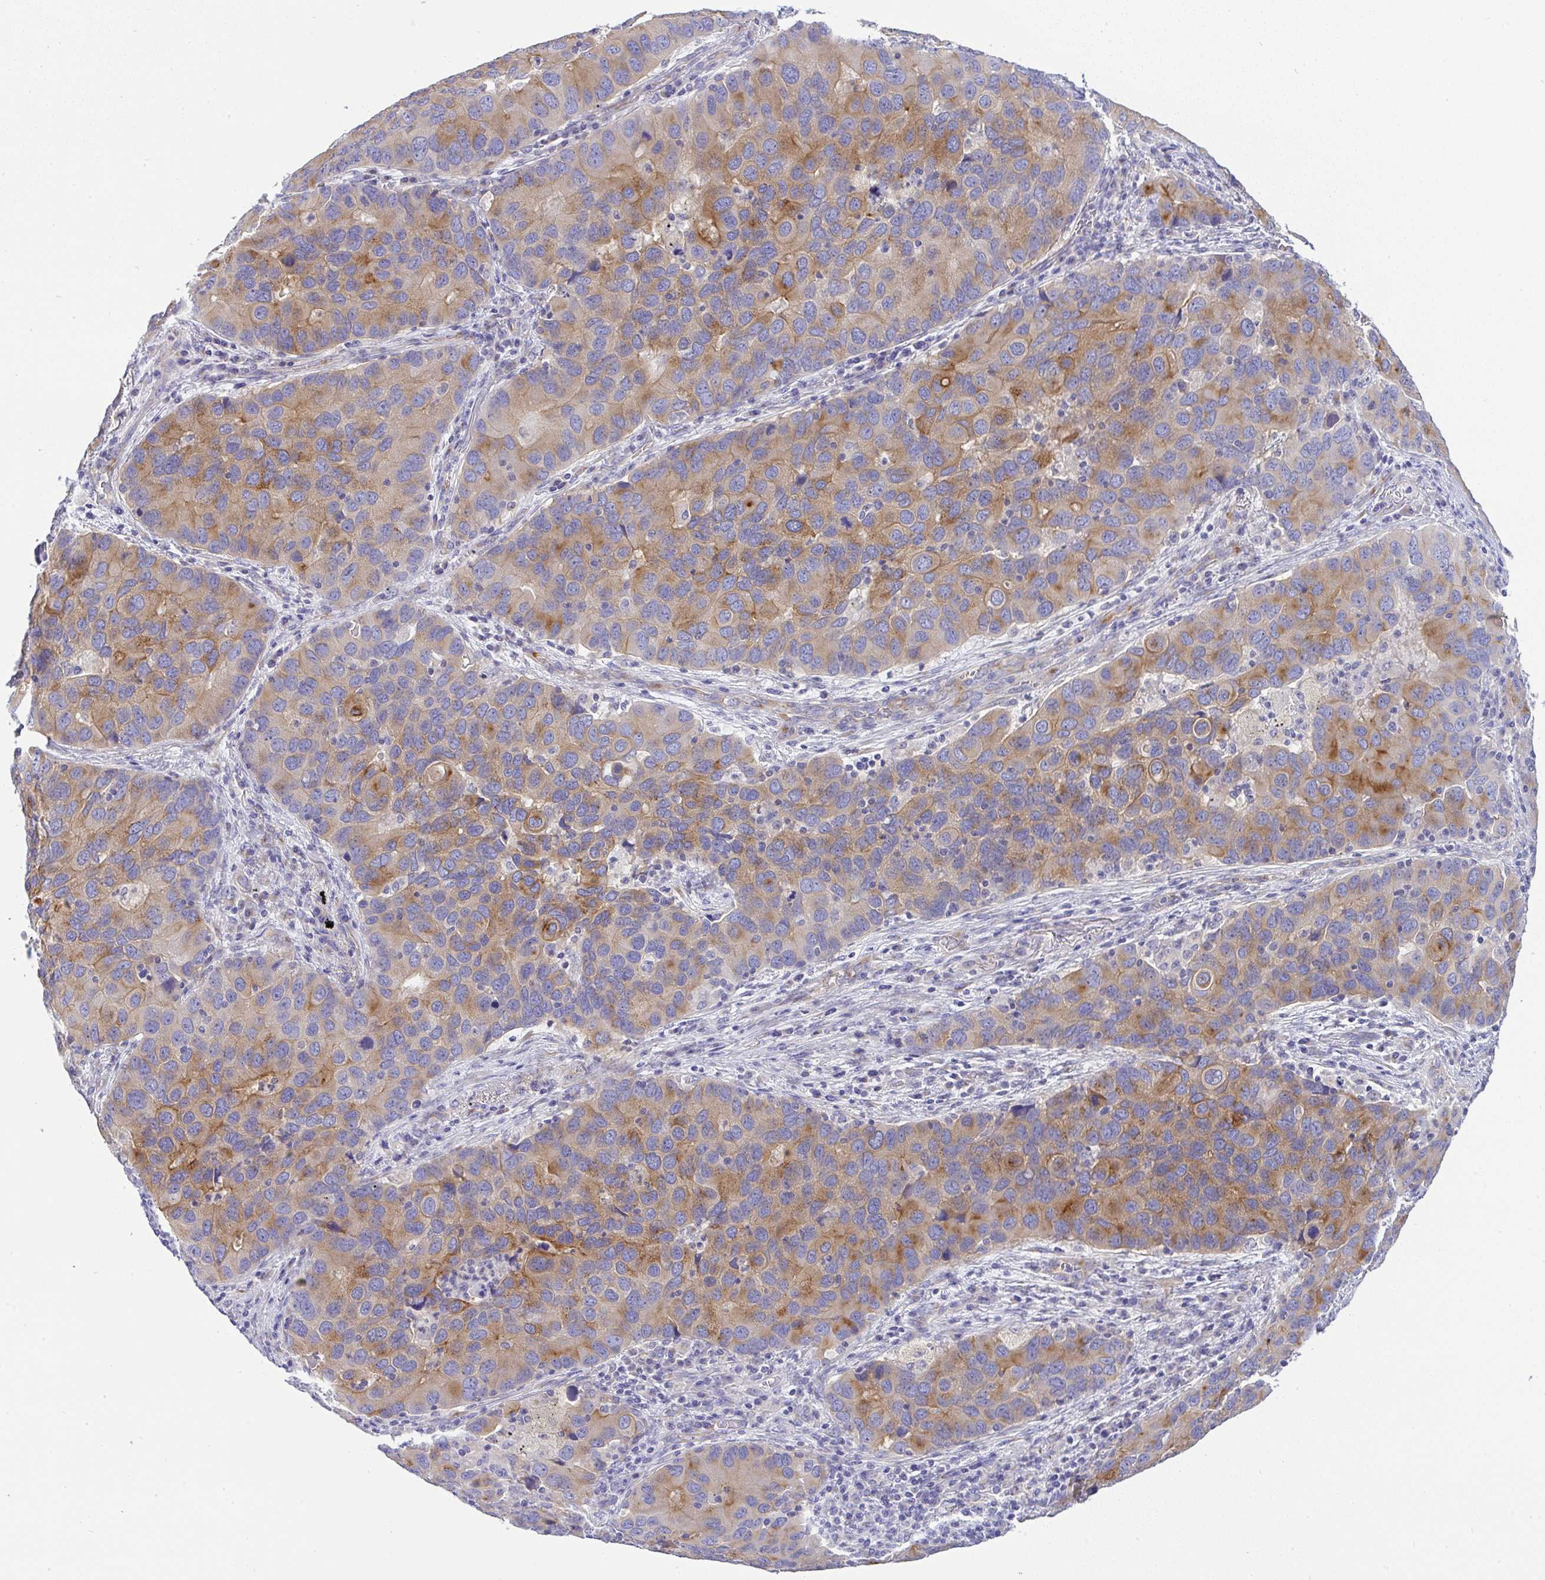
{"staining": {"intensity": "moderate", "quantity": ">75%", "location": "cytoplasmic/membranous"}, "tissue": "lung cancer", "cell_type": "Tumor cells", "image_type": "cancer", "snomed": [{"axis": "morphology", "description": "Aneuploidy"}, {"axis": "morphology", "description": "Adenocarcinoma, NOS"}, {"axis": "topography", "description": "Lymph node"}, {"axis": "topography", "description": "Lung"}], "caption": "Immunohistochemical staining of human lung adenocarcinoma exhibits medium levels of moderate cytoplasmic/membranous protein positivity in approximately >75% of tumor cells. (brown staining indicates protein expression, while blue staining denotes nuclei).", "gene": "FAM177A1", "patient": {"sex": "female", "age": 74}}